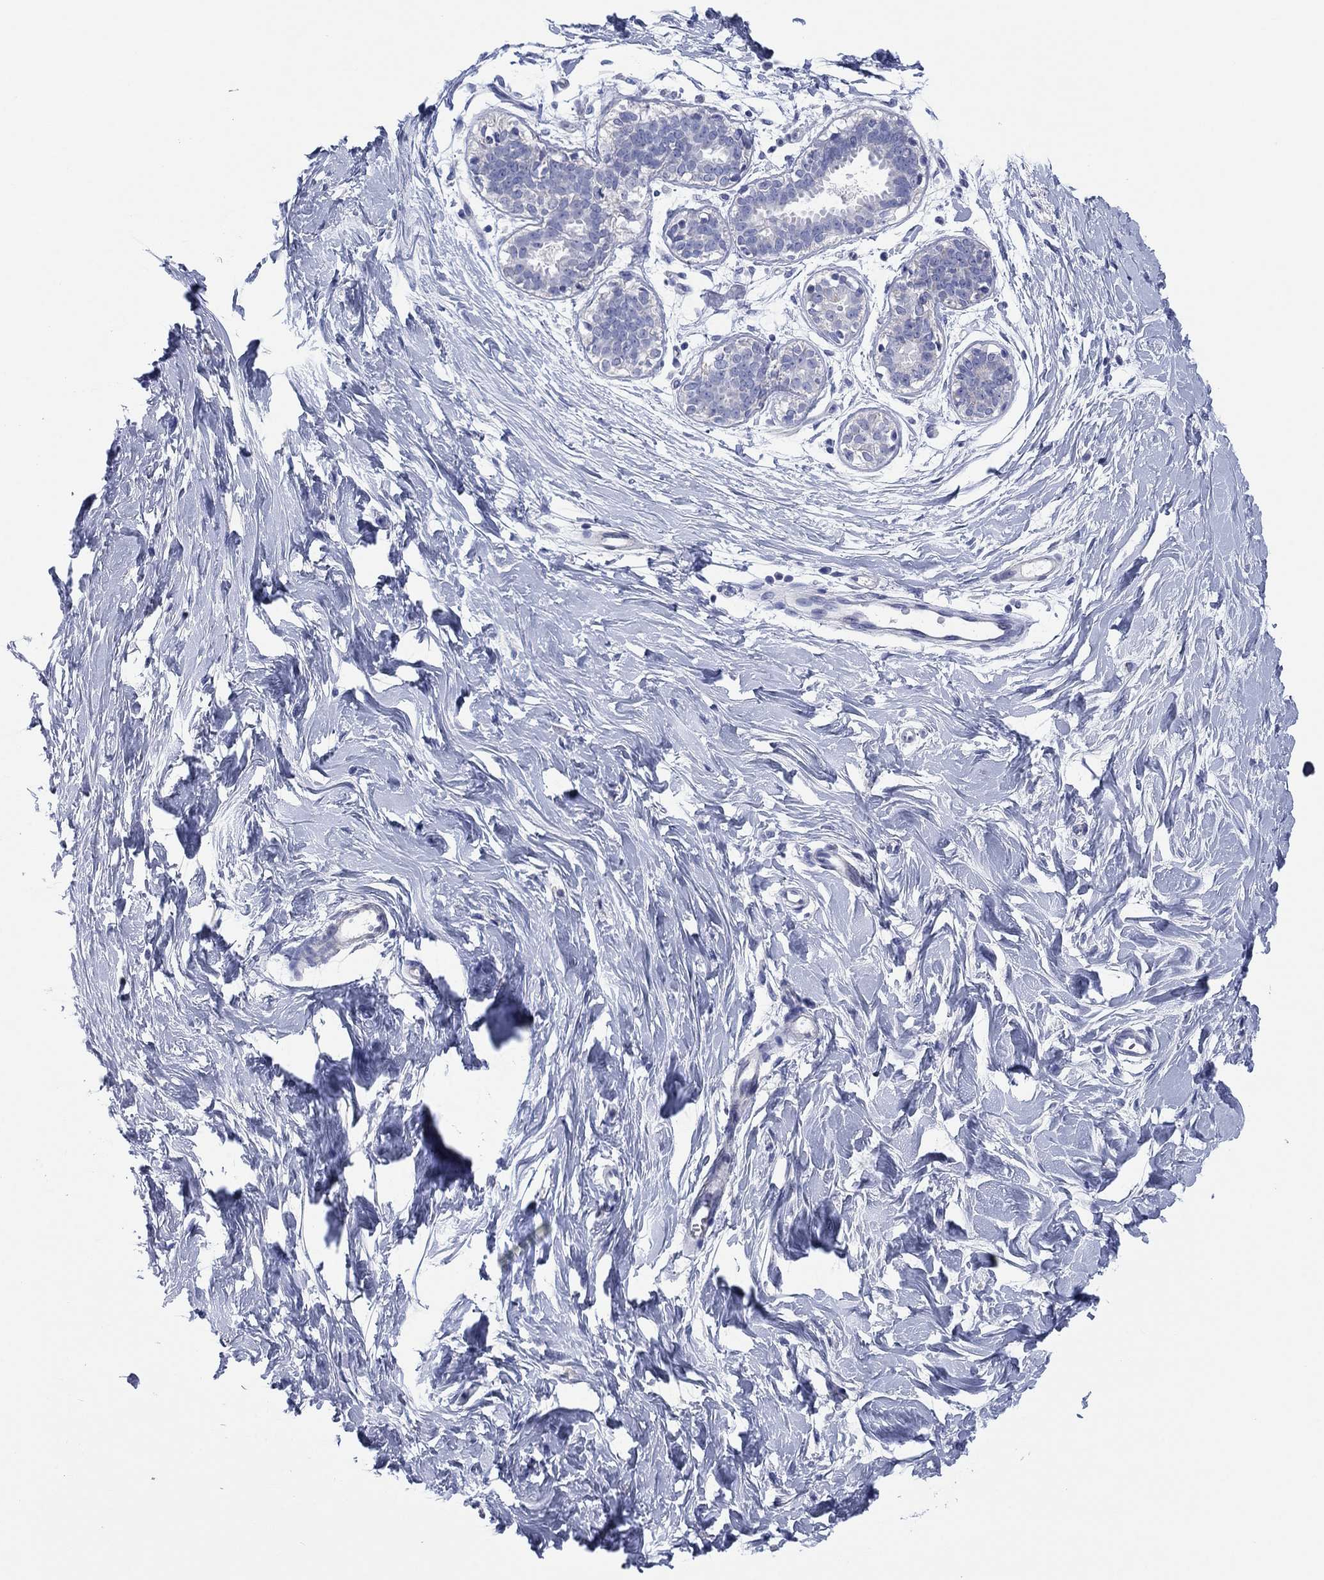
{"staining": {"intensity": "negative", "quantity": "none", "location": "none"}, "tissue": "breast", "cell_type": "Adipocytes", "image_type": "normal", "snomed": [{"axis": "morphology", "description": "Normal tissue, NOS"}, {"axis": "topography", "description": "Breast"}], "caption": "A histopathology image of human breast is negative for staining in adipocytes.", "gene": "MGST3", "patient": {"sex": "female", "age": 37}}